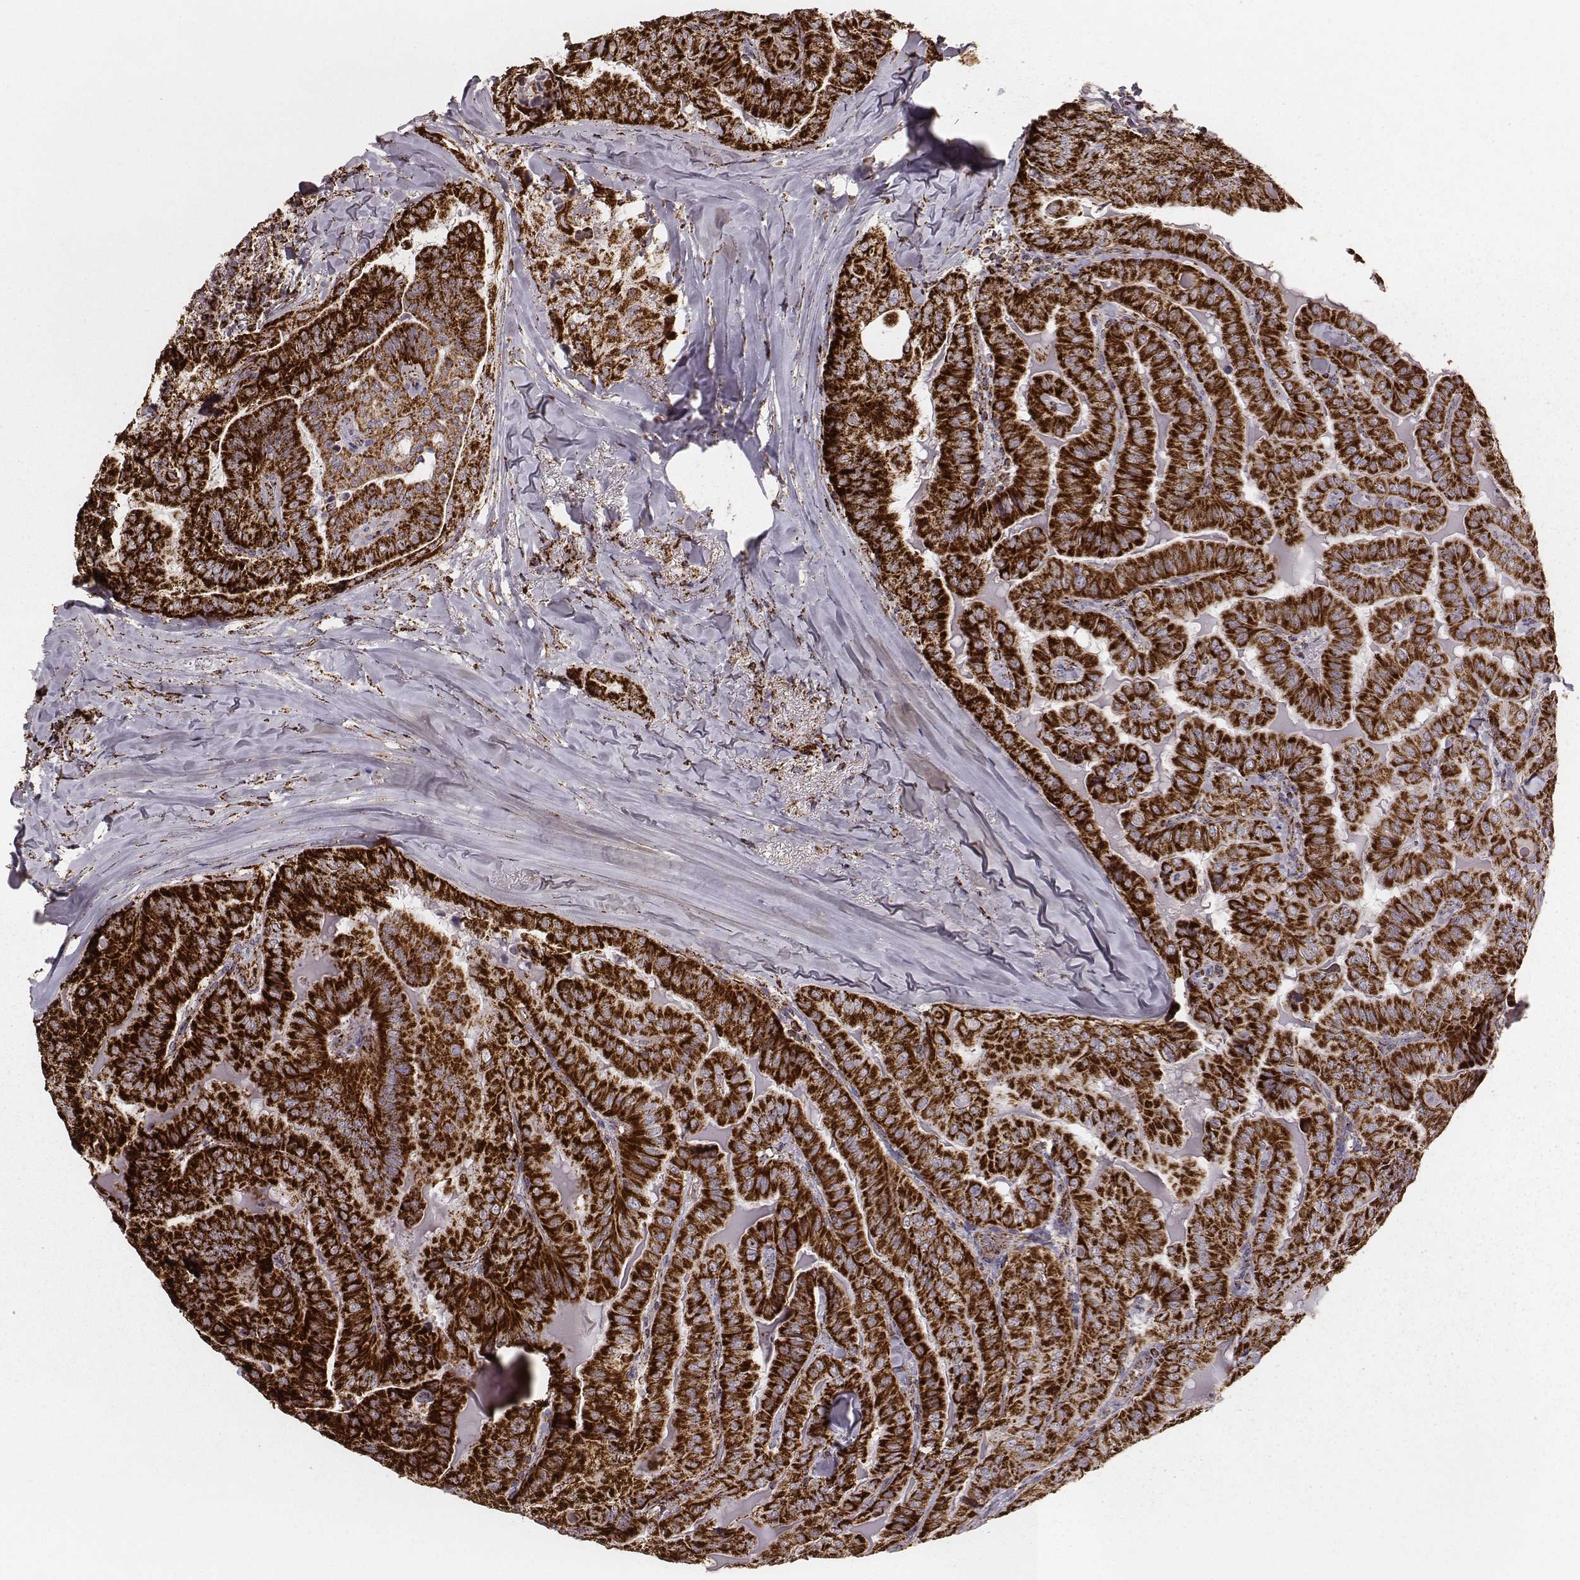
{"staining": {"intensity": "strong", "quantity": ">75%", "location": "cytoplasmic/membranous"}, "tissue": "thyroid cancer", "cell_type": "Tumor cells", "image_type": "cancer", "snomed": [{"axis": "morphology", "description": "Papillary adenocarcinoma, NOS"}, {"axis": "topography", "description": "Thyroid gland"}], "caption": "Immunohistochemistry of thyroid cancer reveals high levels of strong cytoplasmic/membranous positivity in approximately >75% of tumor cells.", "gene": "TUFM", "patient": {"sex": "female", "age": 68}}